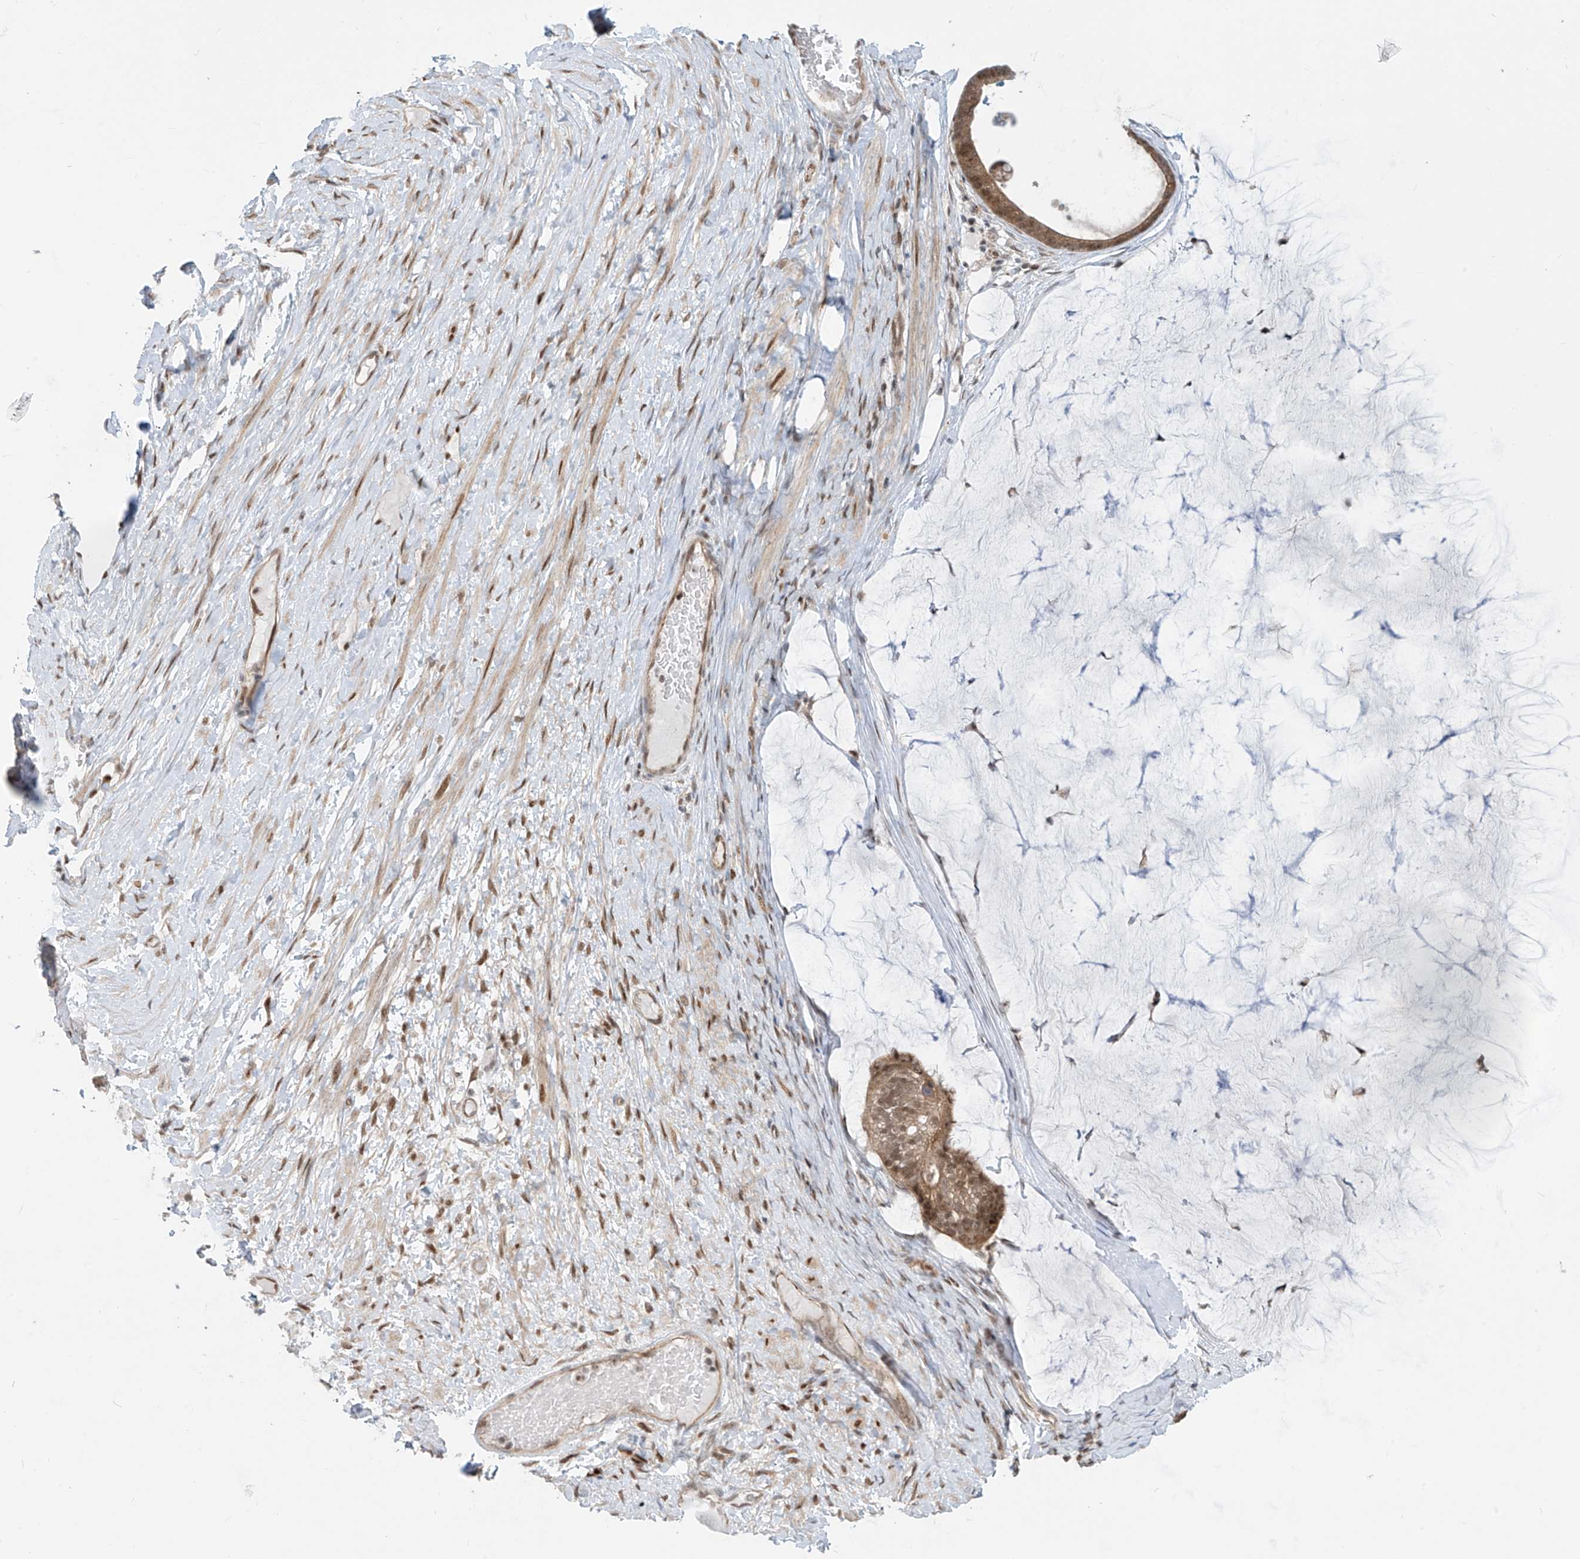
{"staining": {"intensity": "moderate", "quantity": ">75%", "location": "cytoplasmic/membranous,nuclear"}, "tissue": "ovarian cancer", "cell_type": "Tumor cells", "image_type": "cancer", "snomed": [{"axis": "morphology", "description": "Cystadenocarcinoma, mucinous, NOS"}, {"axis": "topography", "description": "Ovary"}], "caption": "The immunohistochemical stain shows moderate cytoplasmic/membranous and nuclear expression in tumor cells of ovarian cancer tissue. Using DAB (3,3'-diaminobenzidine) (brown) and hematoxylin (blue) stains, captured at high magnification using brightfield microscopy.", "gene": "LAGE3", "patient": {"sex": "female", "age": 61}}